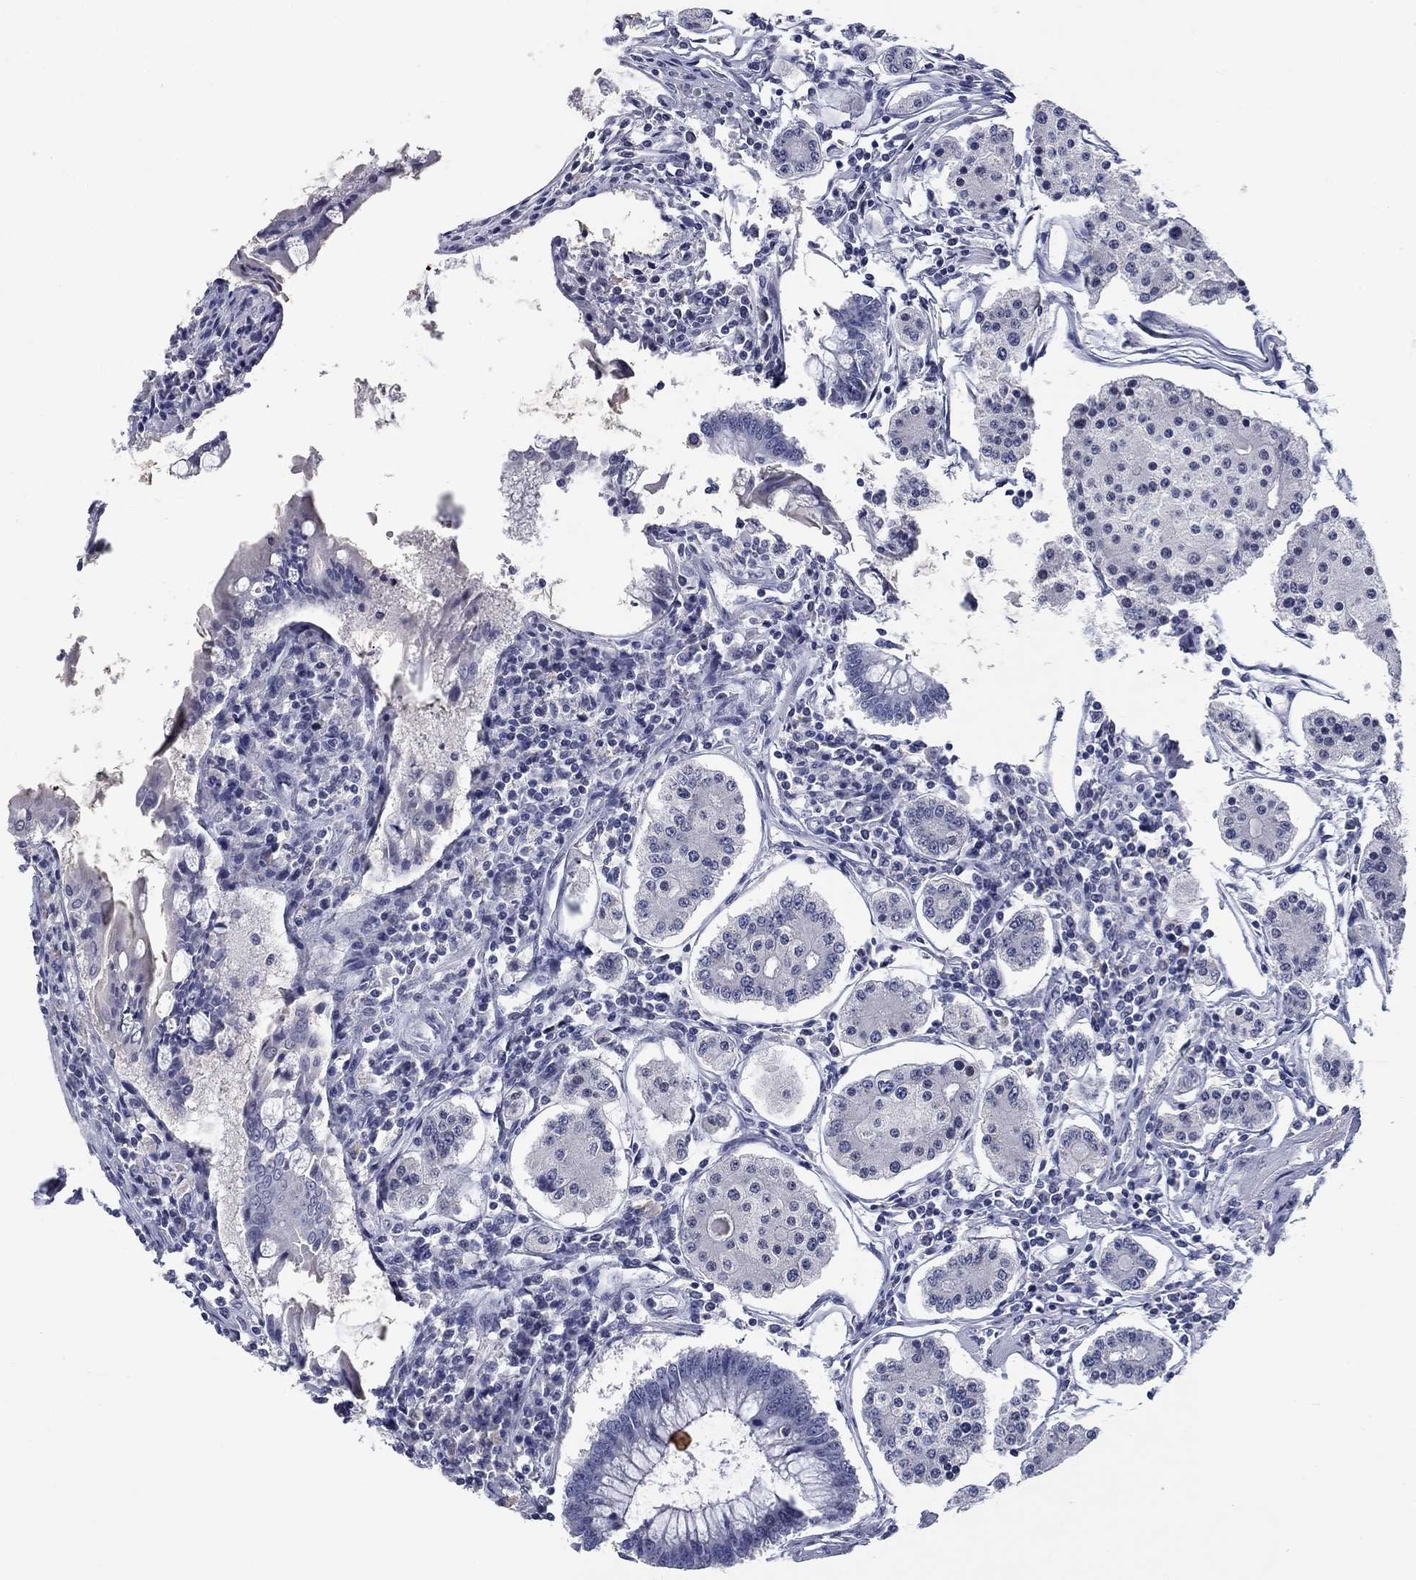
{"staining": {"intensity": "negative", "quantity": "none", "location": "none"}, "tissue": "carcinoid", "cell_type": "Tumor cells", "image_type": "cancer", "snomed": [{"axis": "morphology", "description": "Carcinoid, malignant, NOS"}, {"axis": "topography", "description": "Small intestine"}], "caption": "Micrograph shows no protein positivity in tumor cells of carcinoid tissue.", "gene": "ELAVL4", "patient": {"sex": "female", "age": 65}}